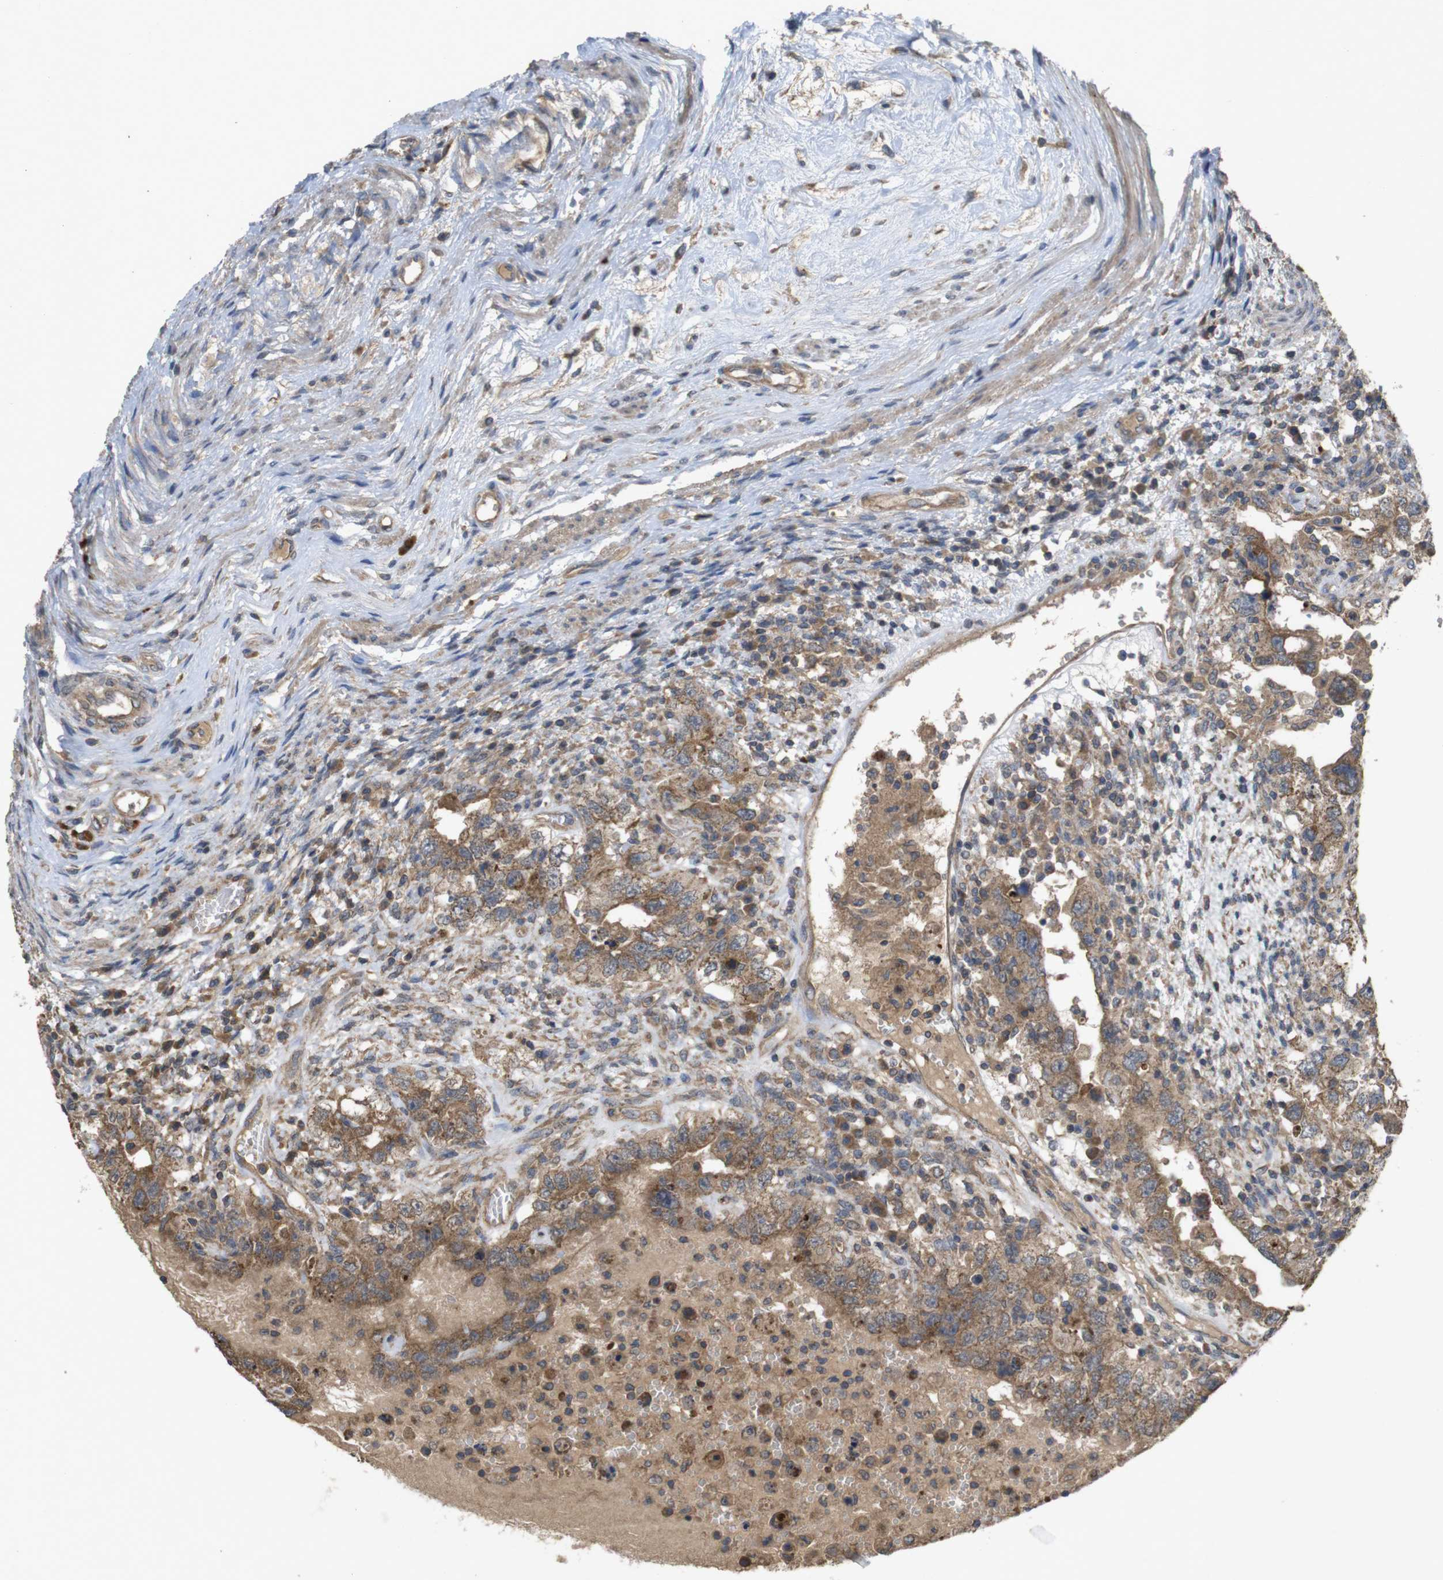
{"staining": {"intensity": "moderate", "quantity": ">75%", "location": "cytoplasmic/membranous"}, "tissue": "testis cancer", "cell_type": "Tumor cells", "image_type": "cancer", "snomed": [{"axis": "morphology", "description": "Carcinoma, Embryonal, NOS"}, {"axis": "topography", "description": "Testis"}], "caption": "A medium amount of moderate cytoplasmic/membranous expression is appreciated in about >75% of tumor cells in testis cancer tissue.", "gene": "KCNS3", "patient": {"sex": "male", "age": 26}}